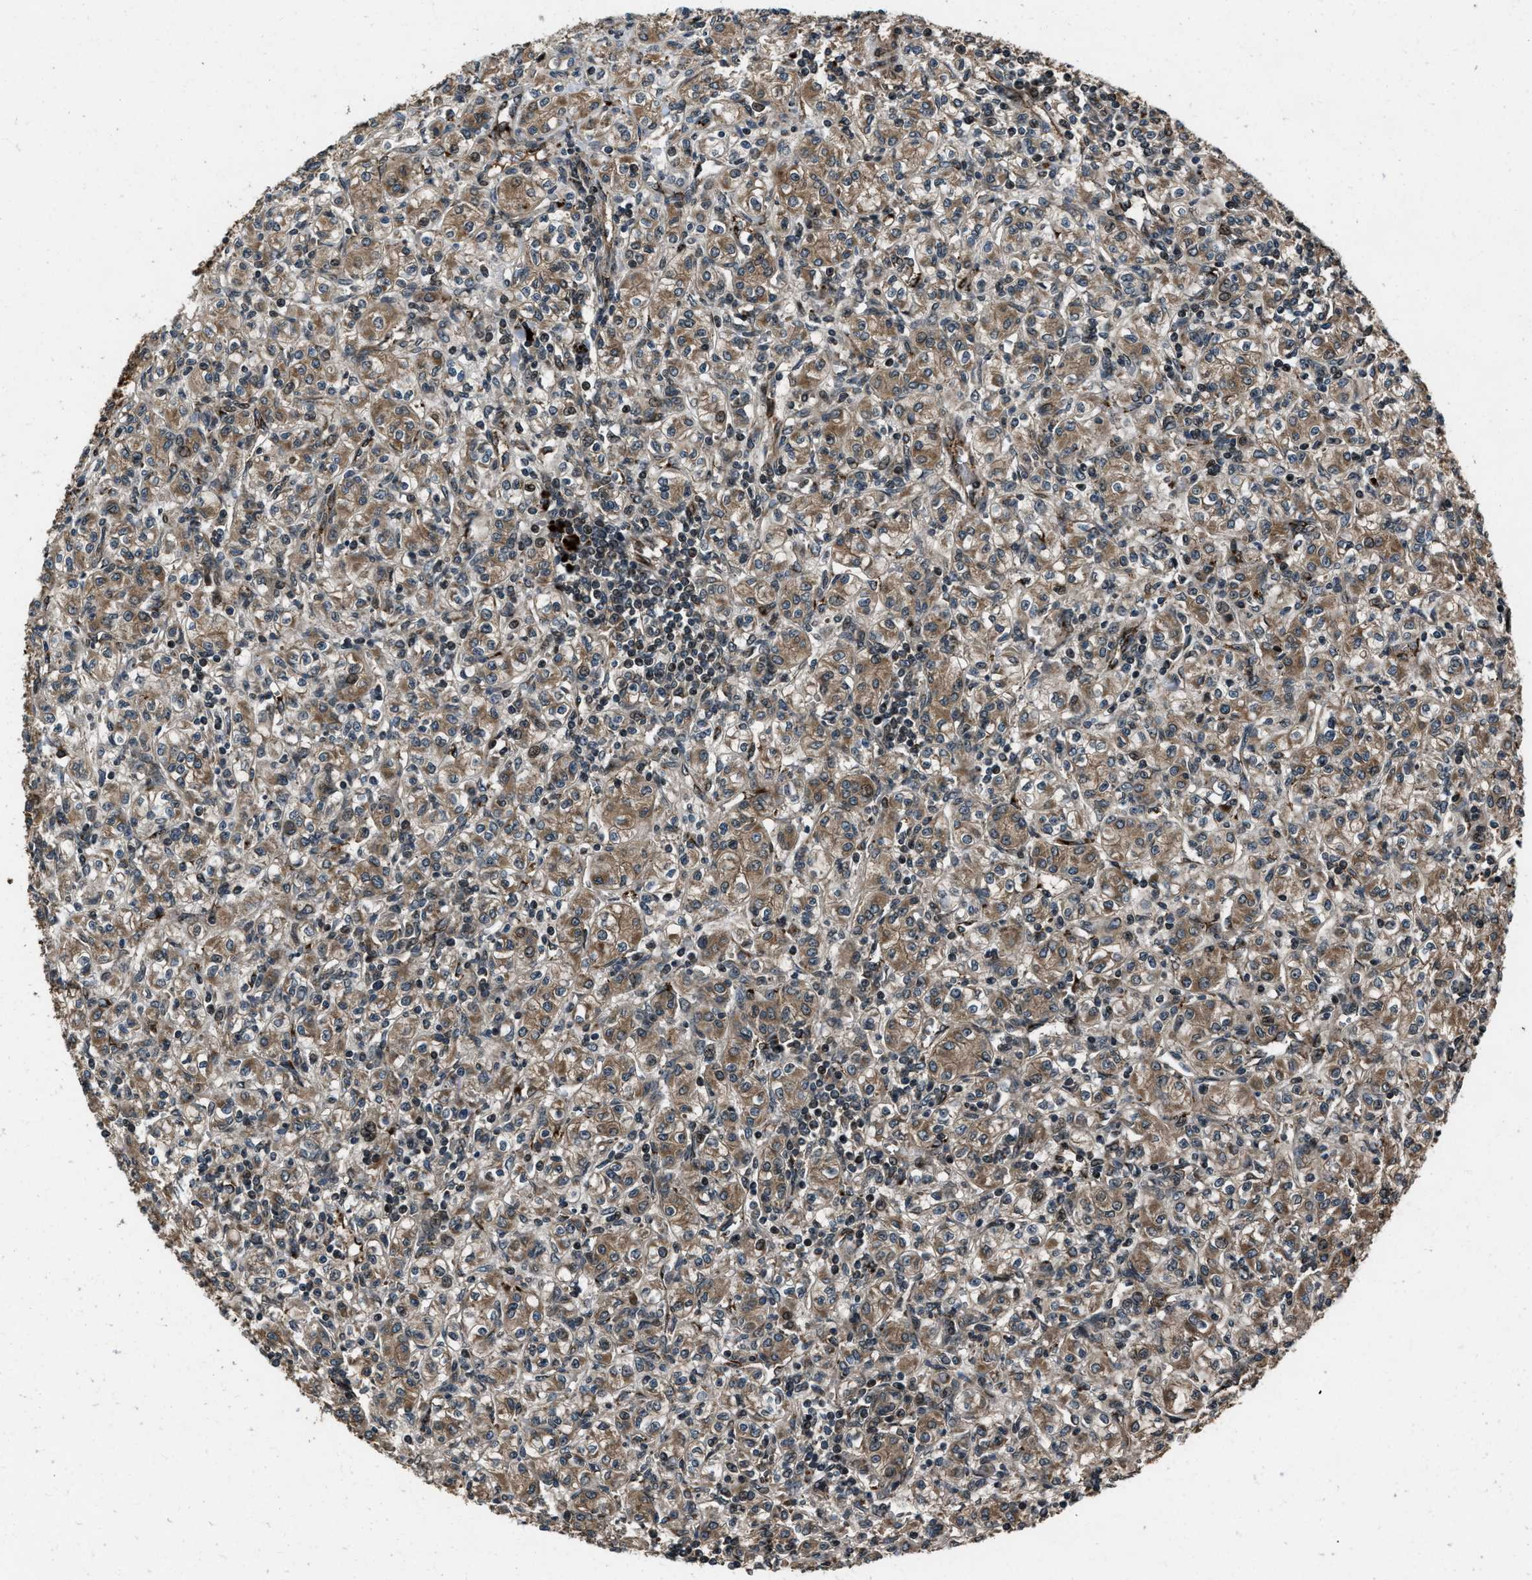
{"staining": {"intensity": "moderate", "quantity": ">75%", "location": "cytoplasmic/membranous"}, "tissue": "renal cancer", "cell_type": "Tumor cells", "image_type": "cancer", "snomed": [{"axis": "morphology", "description": "Adenocarcinoma, NOS"}, {"axis": "topography", "description": "Kidney"}], "caption": "Renal adenocarcinoma stained with a brown dye reveals moderate cytoplasmic/membranous positive expression in approximately >75% of tumor cells.", "gene": "IRAK4", "patient": {"sex": "male", "age": 77}}